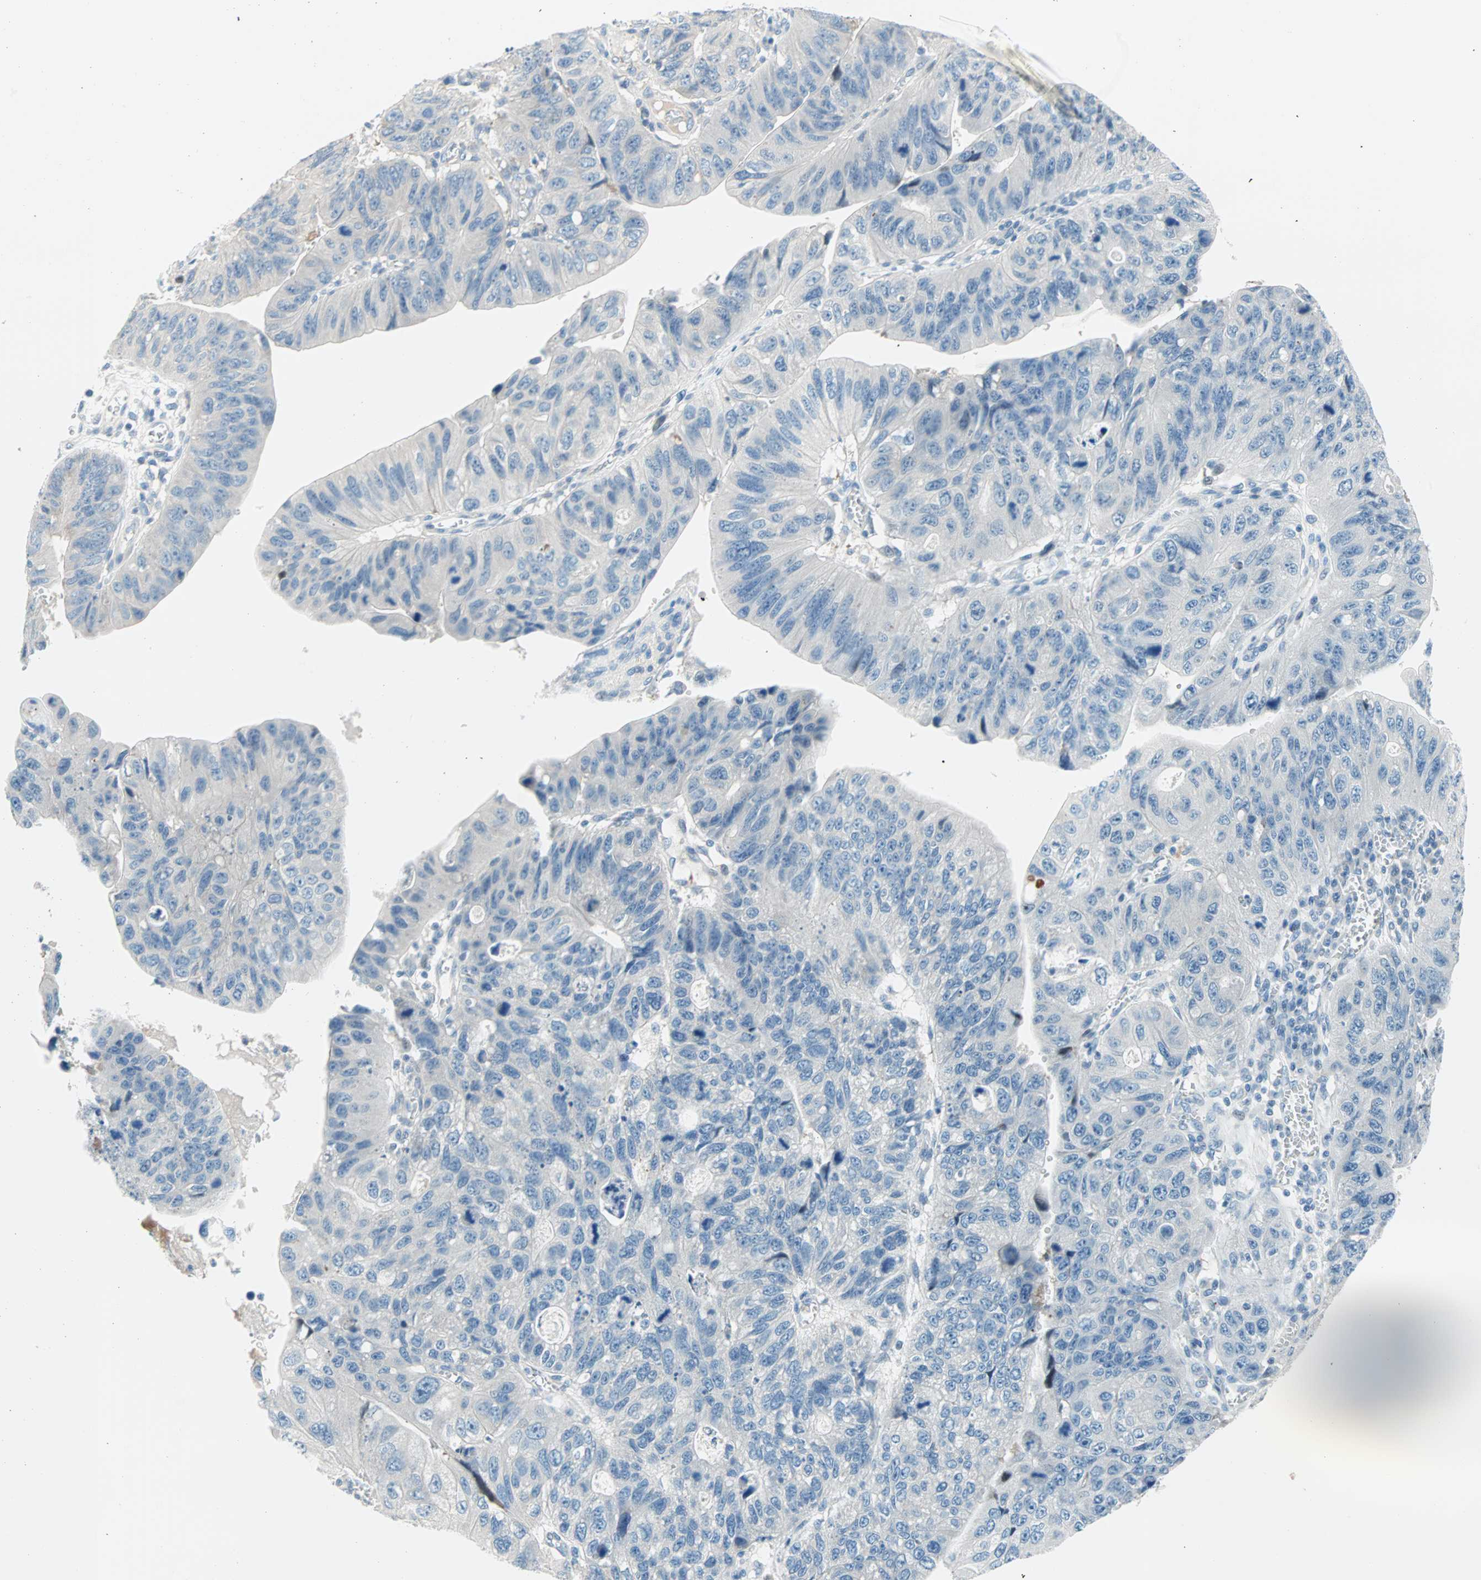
{"staining": {"intensity": "negative", "quantity": "none", "location": "none"}, "tissue": "stomach cancer", "cell_type": "Tumor cells", "image_type": "cancer", "snomed": [{"axis": "morphology", "description": "Adenocarcinoma, NOS"}, {"axis": "topography", "description": "Stomach"}], "caption": "This is an IHC micrograph of human adenocarcinoma (stomach). There is no staining in tumor cells.", "gene": "TMEM163", "patient": {"sex": "male", "age": 59}}